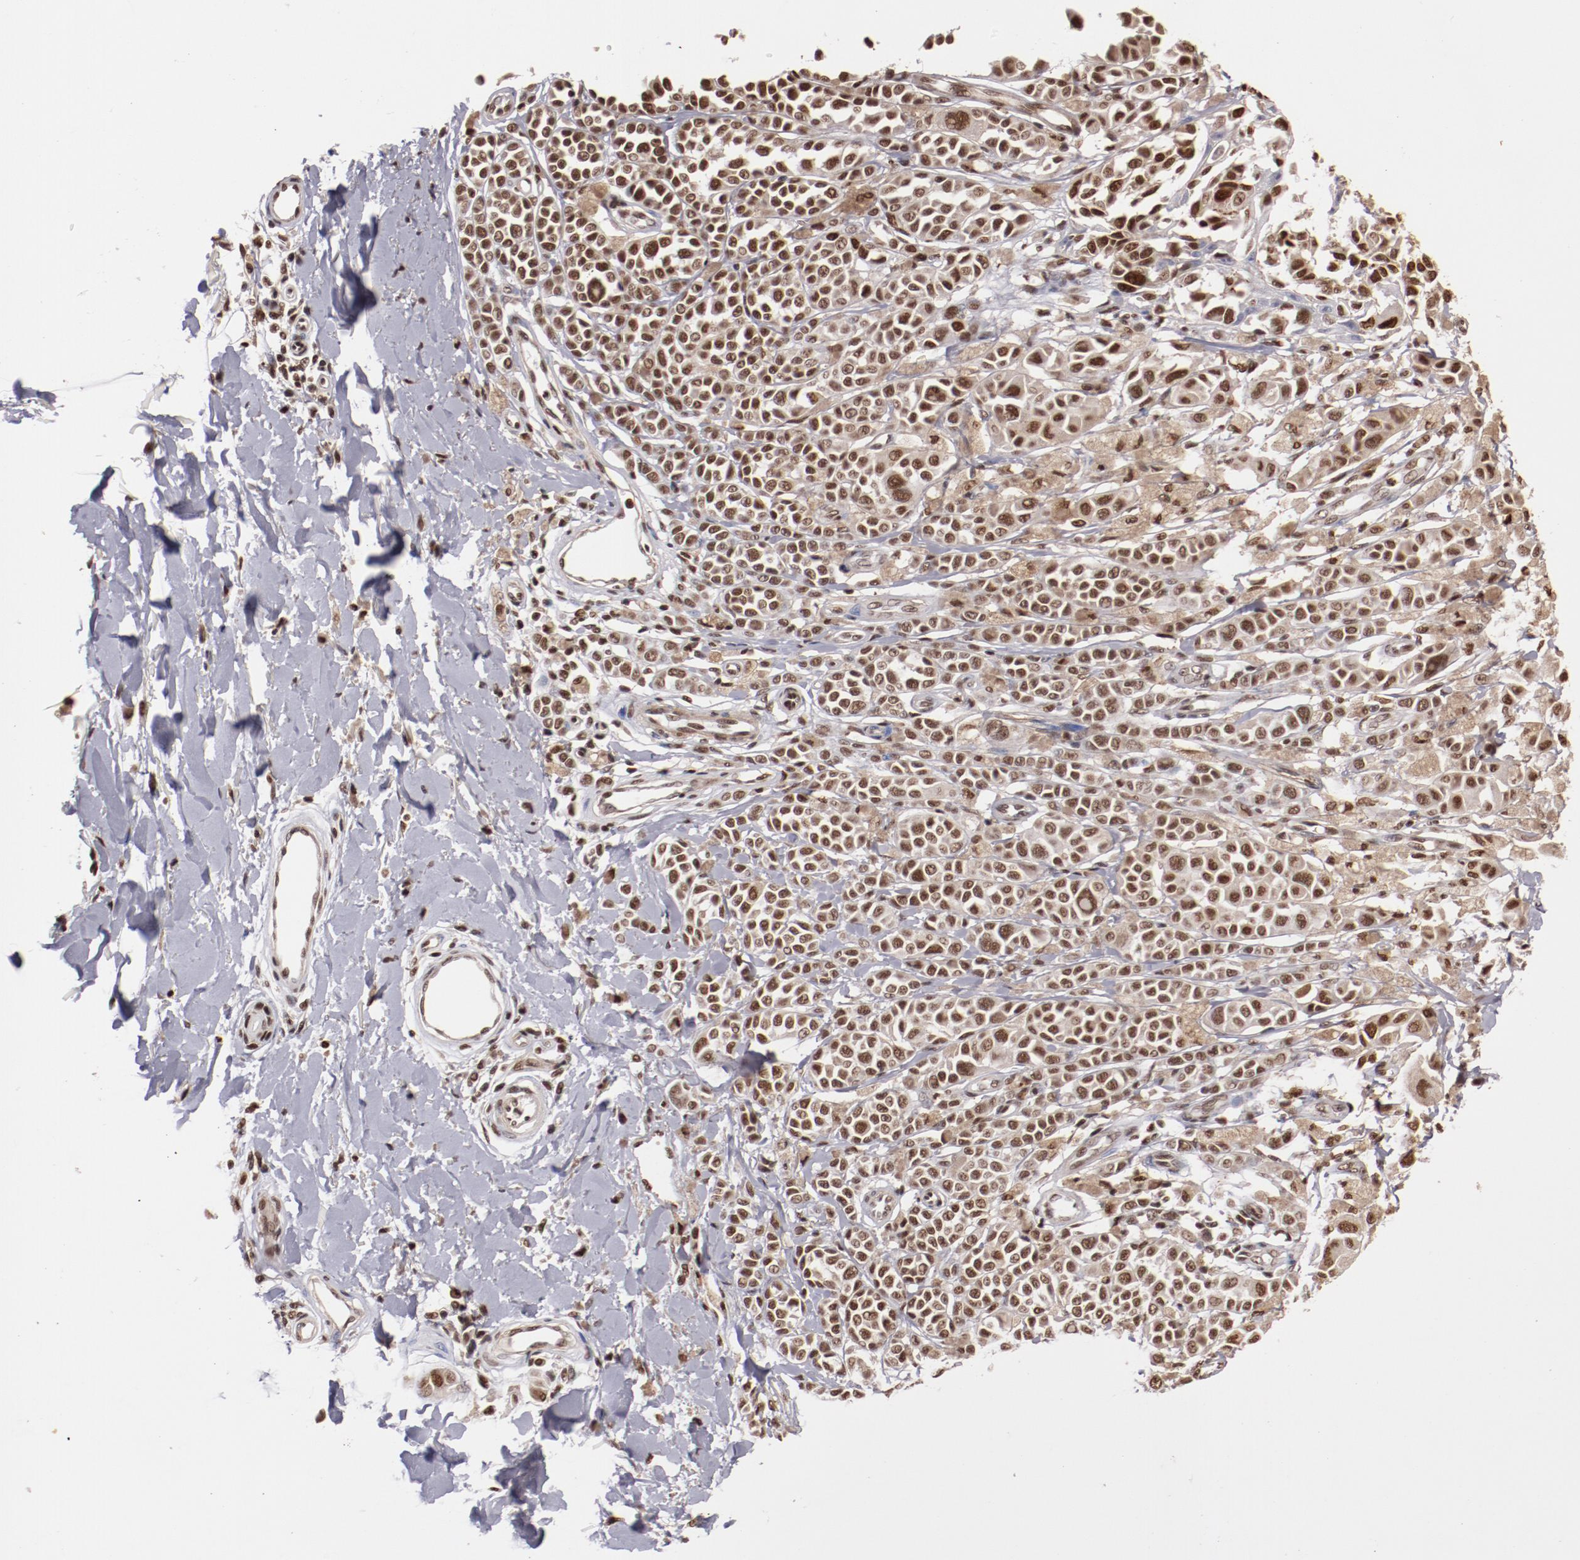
{"staining": {"intensity": "moderate", "quantity": ">75%", "location": "nuclear"}, "tissue": "melanoma", "cell_type": "Tumor cells", "image_type": "cancer", "snomed": [{"axis": "morphology", "description": "Malignant melanoma, NOS"}, {"axis": "topography", "description": "Skin"}], "caption": "Protein staining displays moderate nuclear positivity in about >75% of tumor cells in malignant melanoma.", "gene": "STAG2", "patient": {"sex": "female", "age": 38}}